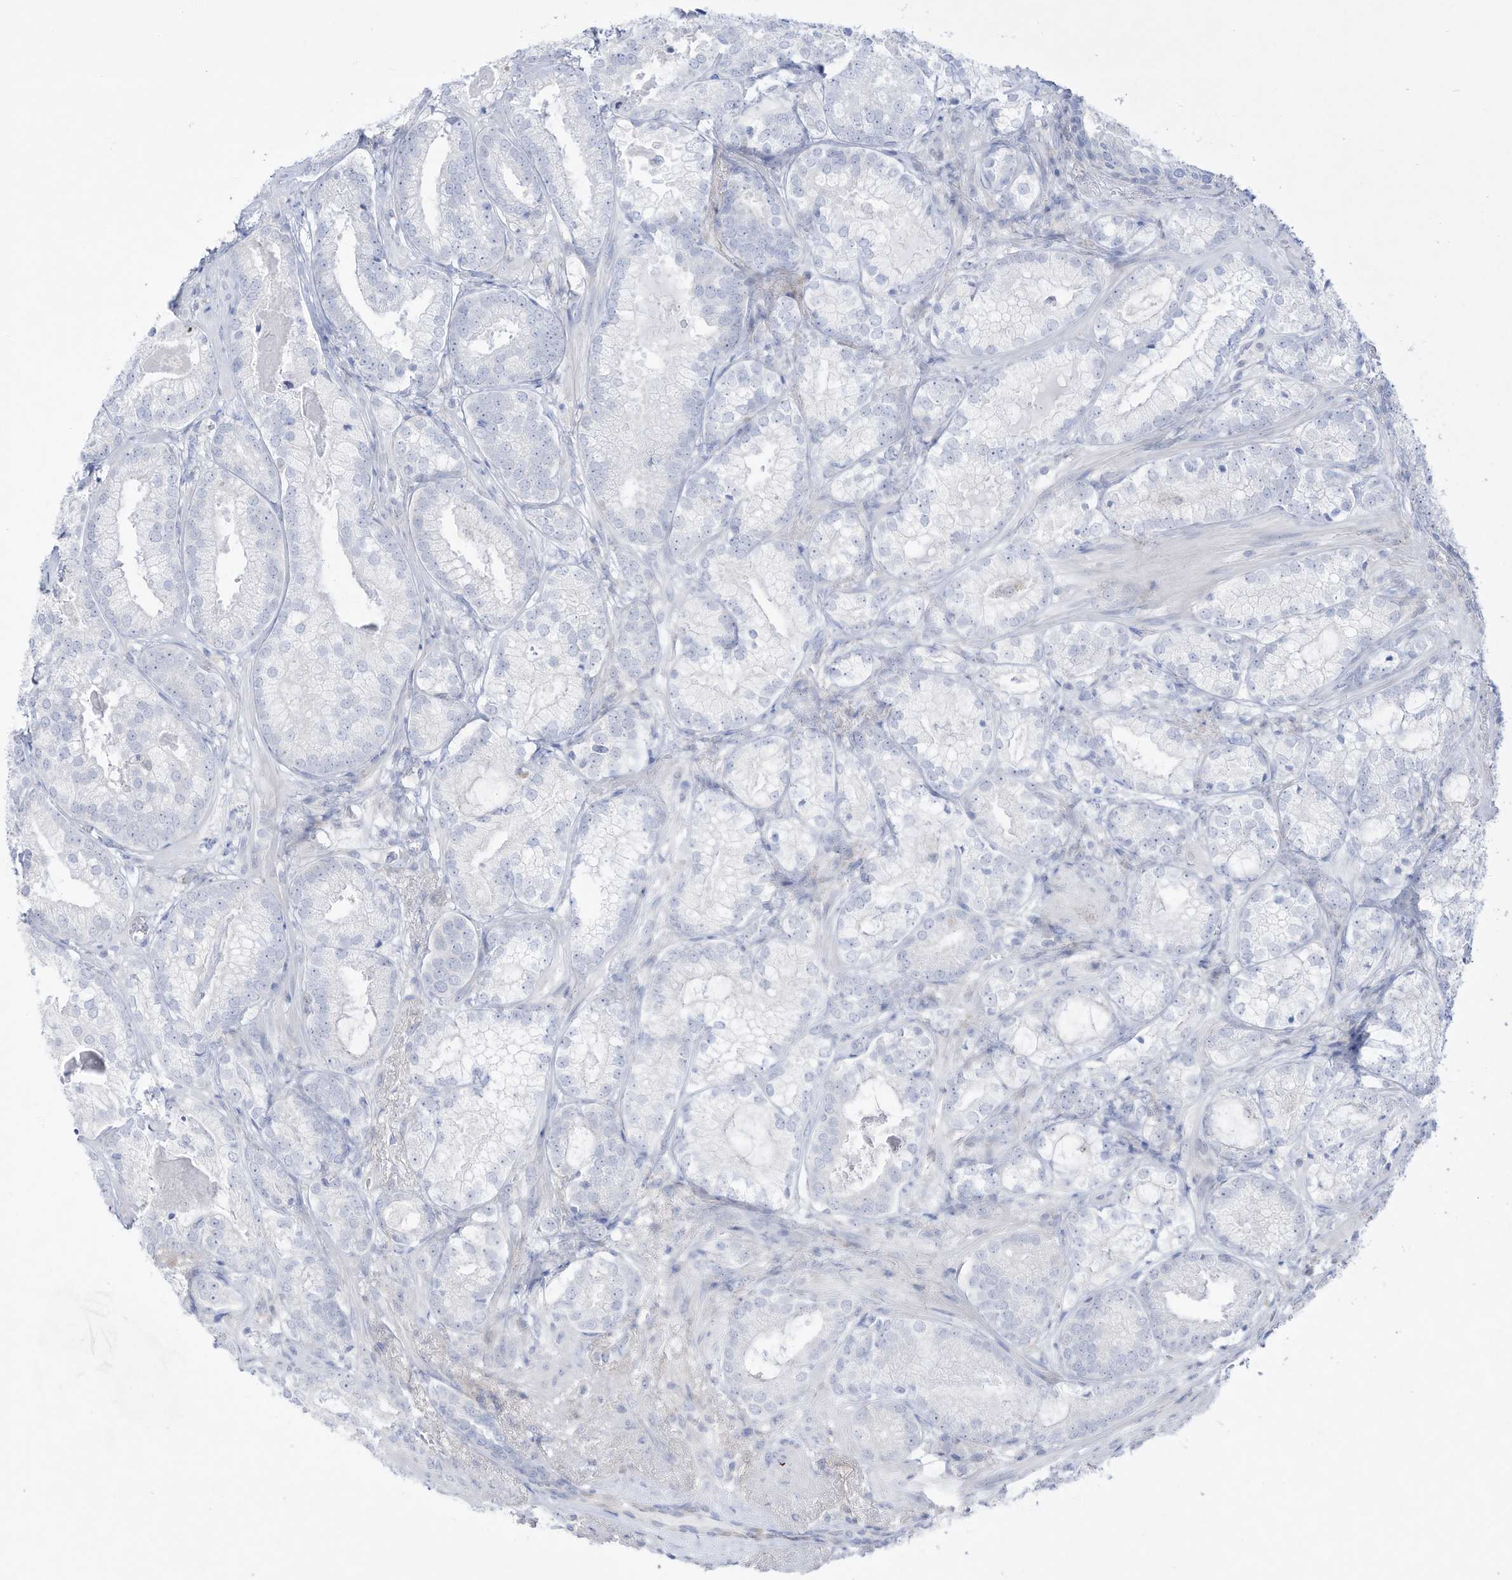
{"staining": {"intensity": "negative", "quantity": "none", "location": "none"}, "tissue": "prostate cancer", "cell_type": "Tumor cells", "image_type": "cancer", "snomed": [{"axis": "morphology", "description": "Normal morphology"}, {"axis": "morphology", "description": "Adenocarcinoma, Low grade"}, {"axis": "topography", "description": "Prostate"}], "caption": "Immunohistochemistry (IHC) of human low-grade adenocarcinoma (prostate) exhibits no expression in tumor cells. (IHC, brightfield microscopy, high magnification).", "gene": "DMKN", "patient": {"sex": "male", "age": 72}}